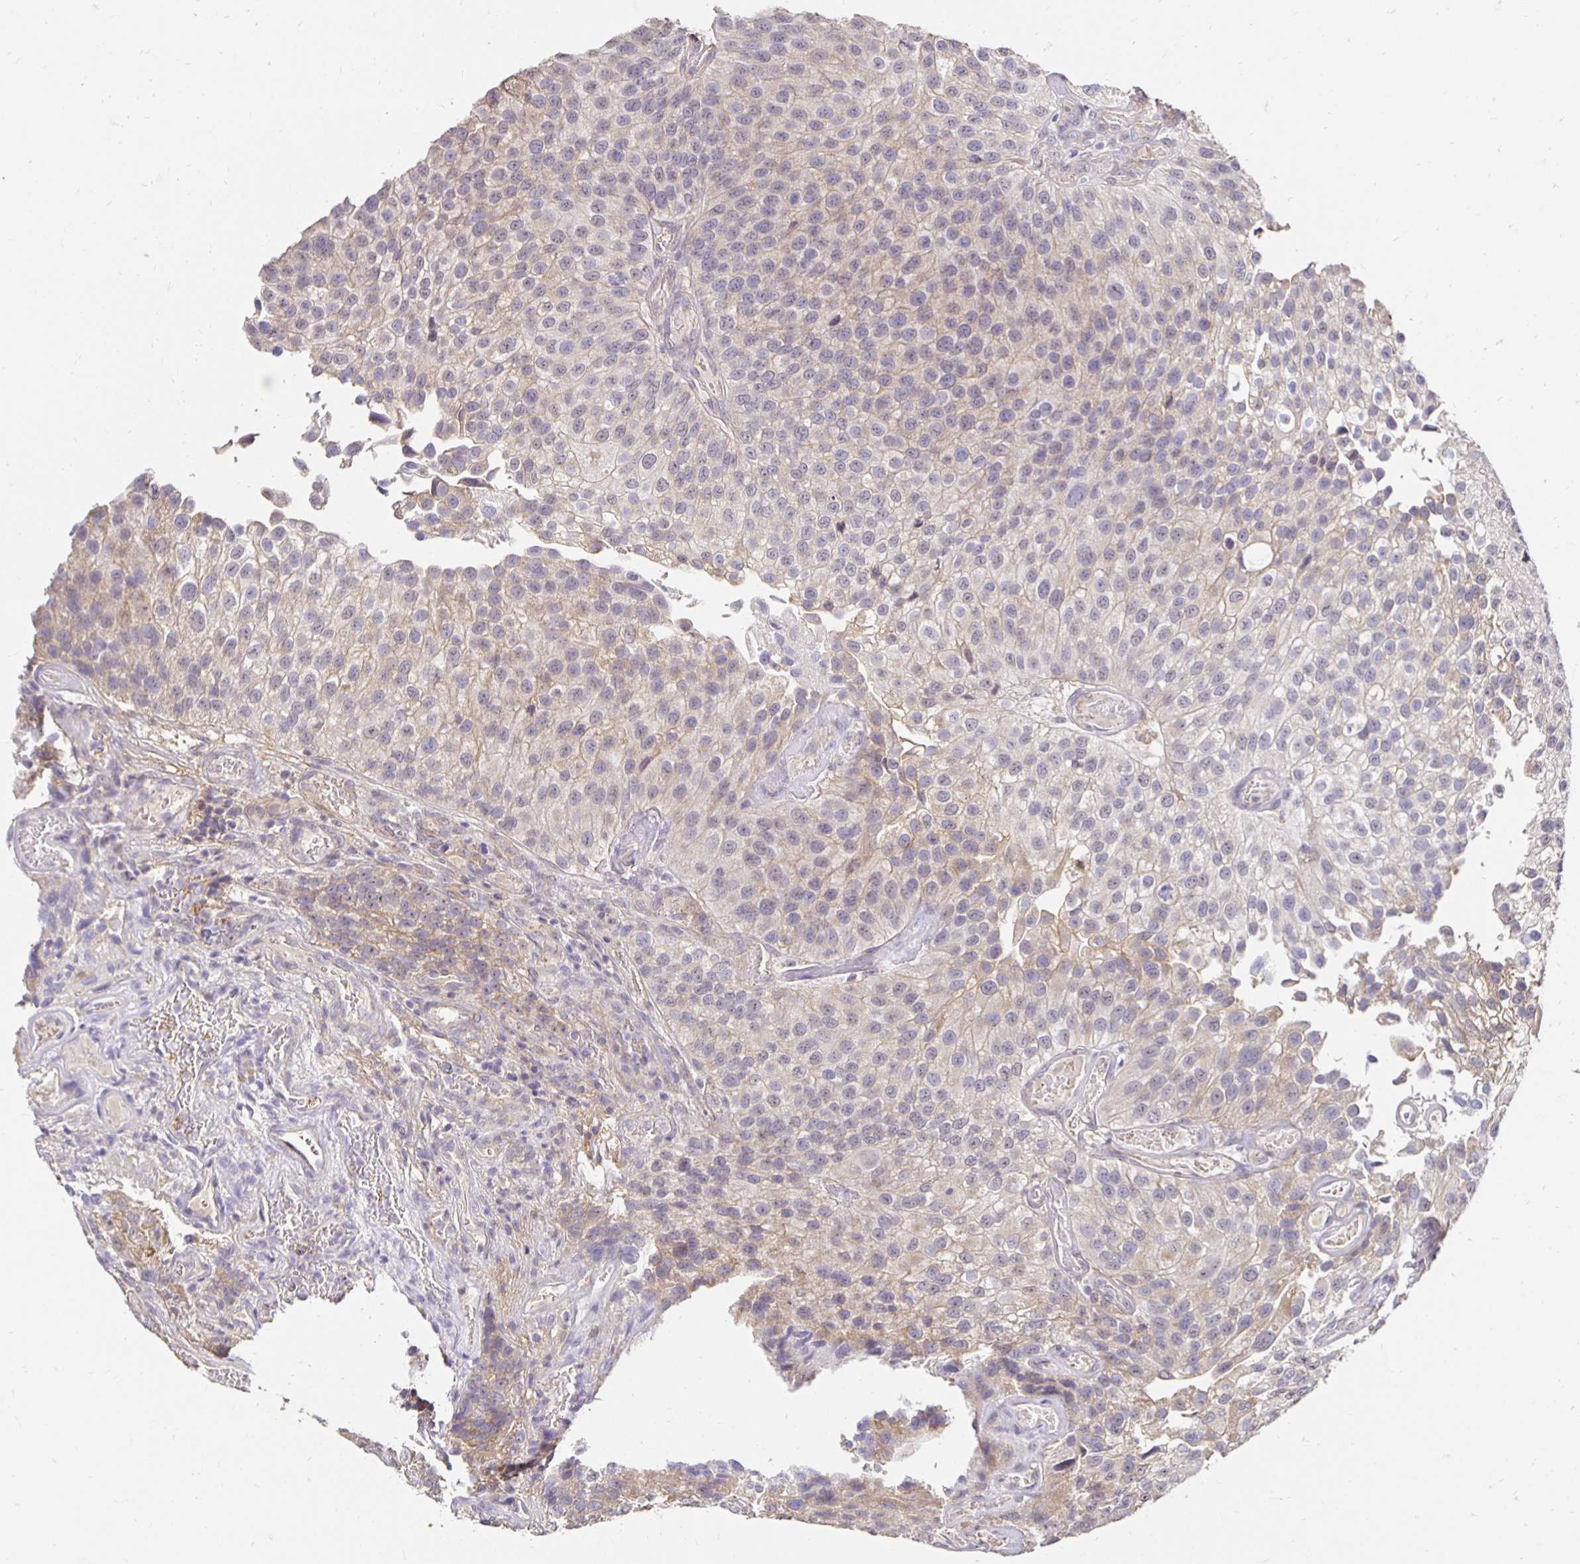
{"staining": {"intensity": "weak", "quantity": "<25%", "location": "cytoplasmic/membranous"}, "tissue": "urothelial cancer", "cell_type": "Tumor cells", "image_type": "cancer", "snomed": [{"axis": "morphology", "description": "Urothelial carcinoma, NOS"}, {"axis": "topography", "description": "Urinary bladder"}], "caption": "Human transitional cell carcinoma stained for a protein using immunohistochemistry shows no expression in tumor cells.", "gene": "PNPLA3", "patient": {"sex": "male", "age": 87}}